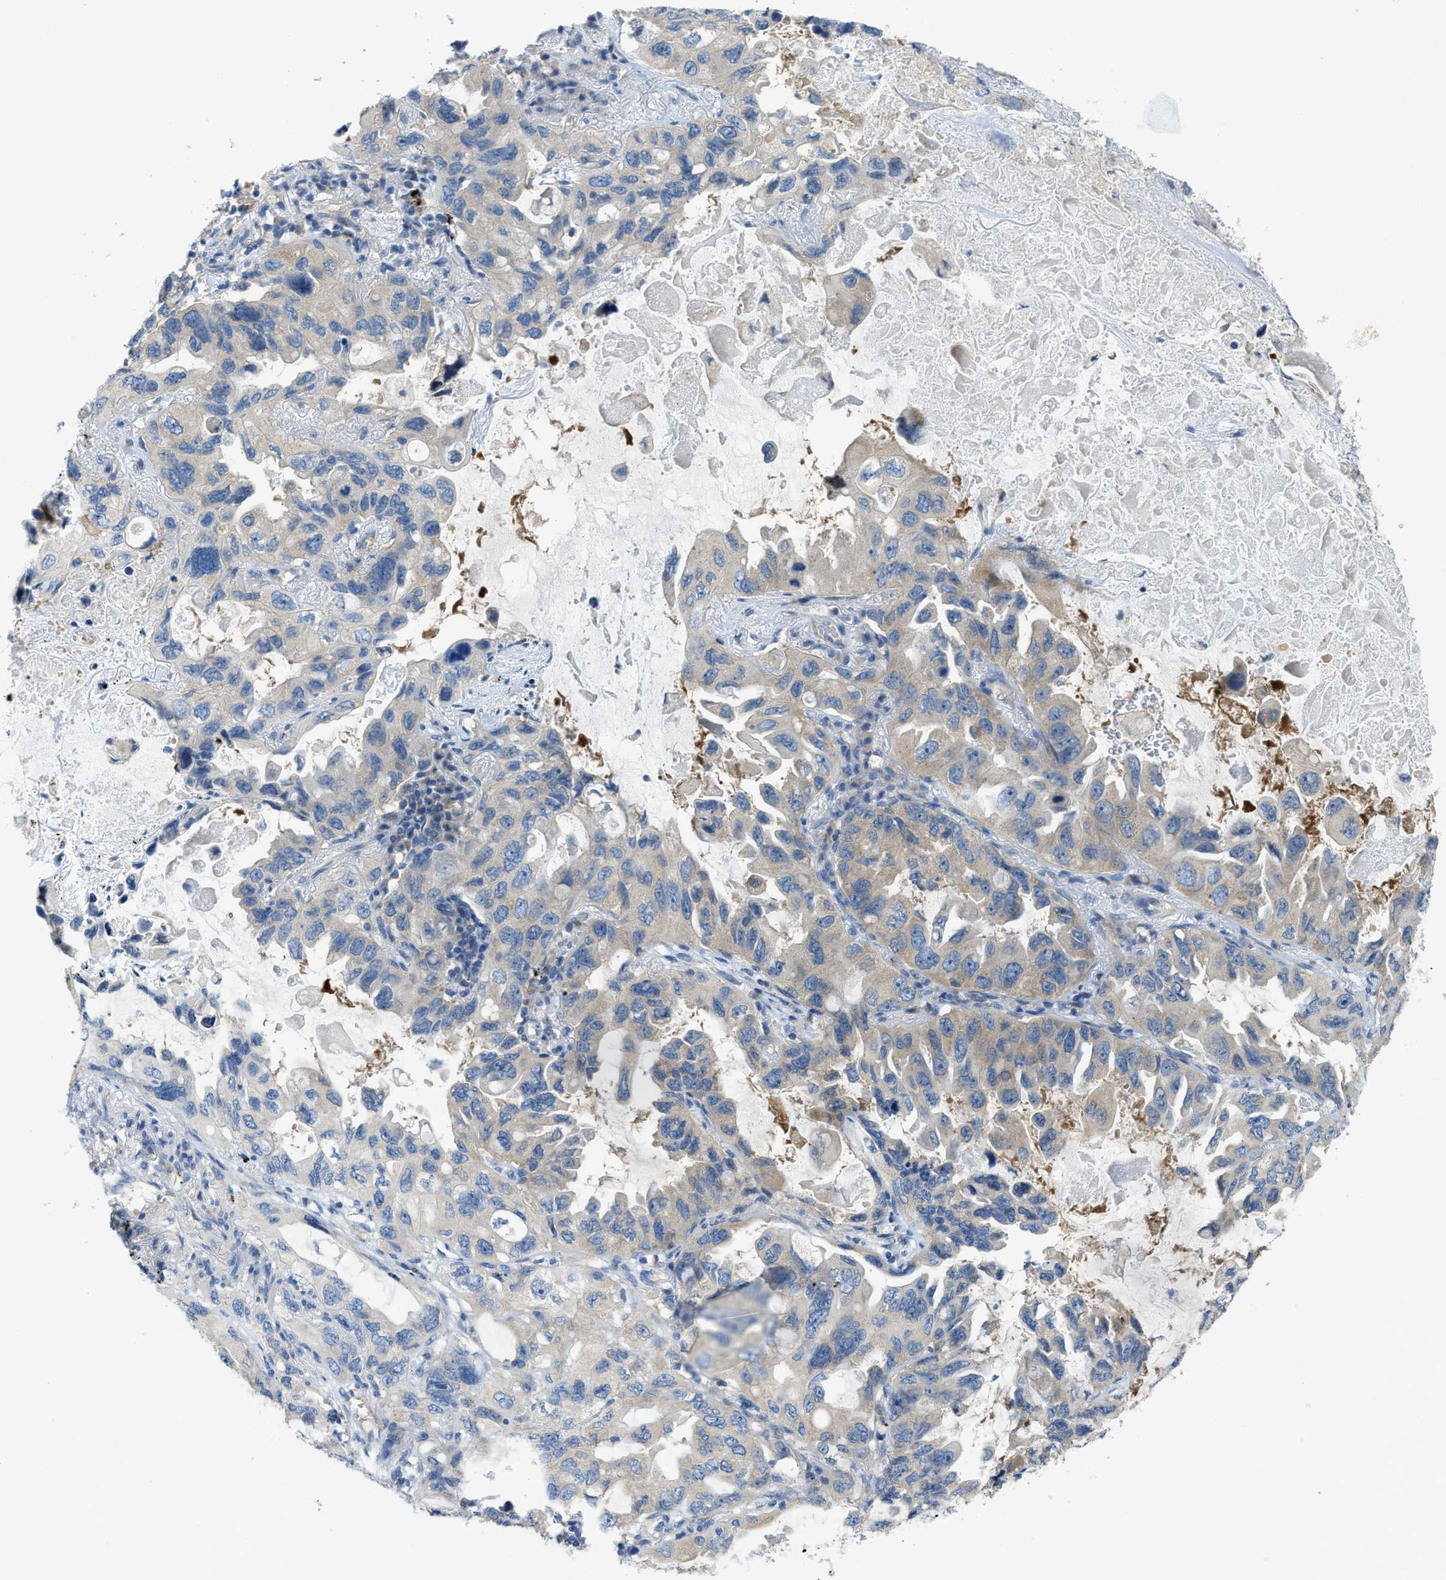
{"staining": {"intensity": "weak", "quantity": "25%-75%", "location": "cytoplasmic/membranous"}, "tissue": "lung cancer", "cell_type": "Tumor cells", "image_type": "cancer", "snomed": [{"axis": "morphology", "description": "Squamous cell carcinoma, NOS"}, {"axis": "topography", "description": "Lung"}], "caption": "This image reveals IHC staining of lung cancer, with low weak cytoplasmic/membranous positivity in about 25%-75% of tumor cells.", "gene": "KLHDC10", "patient": {"sex": "female", "age": 73}}